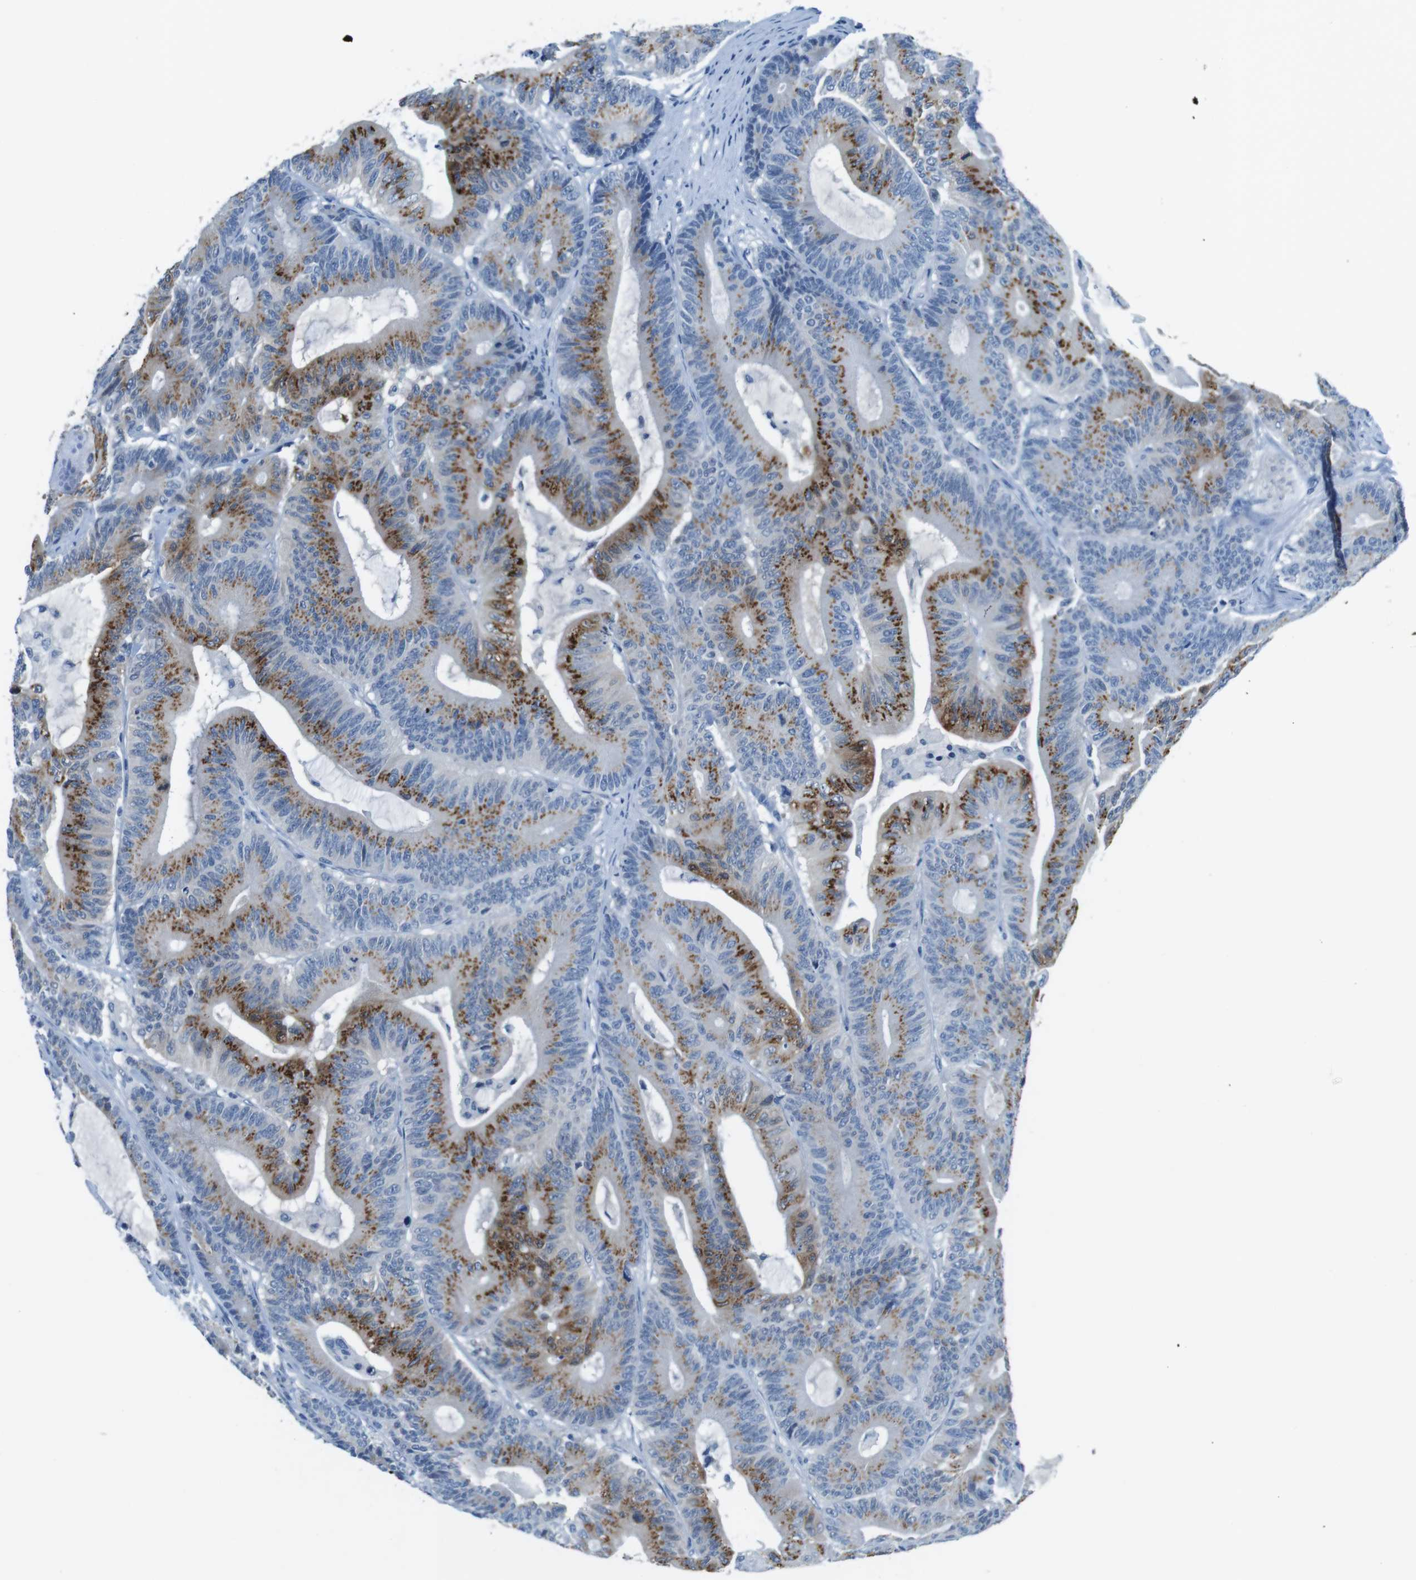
{"staining": {"intensity": "moderate", "quantity": ">75%", "location": "cytoplasmic/membranous"}, "tissue": "colorectal cancer", "cell_type": "Tumor cells", "image_type": "cancer", "snomed": [{"axis": "morphology", "description": "Adenocarcinoma, NOS"}, {"axis": "topography", "description": "Colon"}], "caption": "This micrograph displays immunohistochemistry (IHC) staining of colorectal adenocarcinoma, with medium moderate cytoplasmic/membranous positivity in about >75% of tumor cells.", "gene": "SLC35A3", "patient": {"sex": "female", "age": 84}}